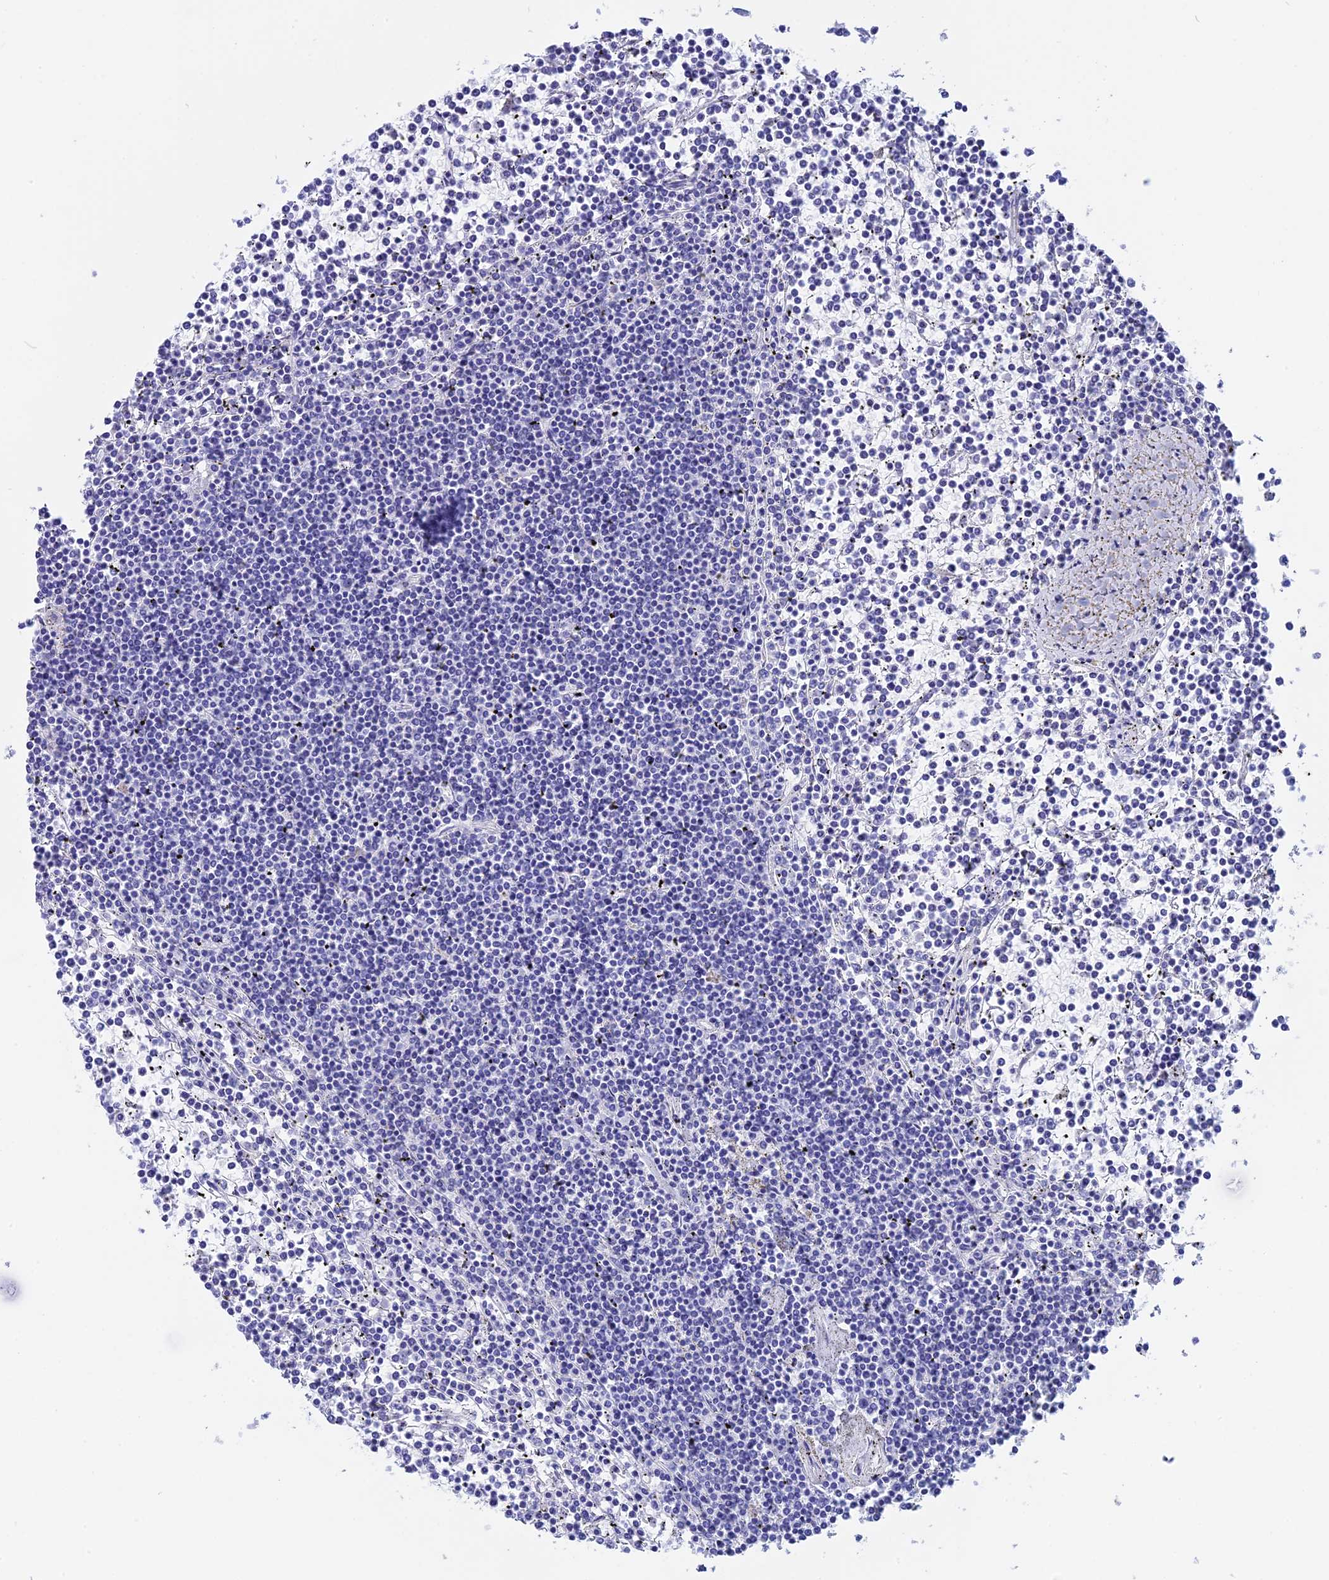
{"staining": {"intensity": "negative", "quantity": "none", "location": "none"}, "tissue": "lymphoma", "cell_type": "Tumor cells", "image_type": "cancer", "snomed": [{"axis": "morphology", "description": "Malignant lymphoma, non-Hodgkin's type, Low grade"}, {"axis": "topography", "description": "Spleen"}], "caption": "Human malignant lymphoma, non-Hodgkin's type (low-grade) stained for a protein using IHC exhibits no expression in tumor cells.", "gene": "TEX101", "patient": {"sex": "female", "age": 19}}